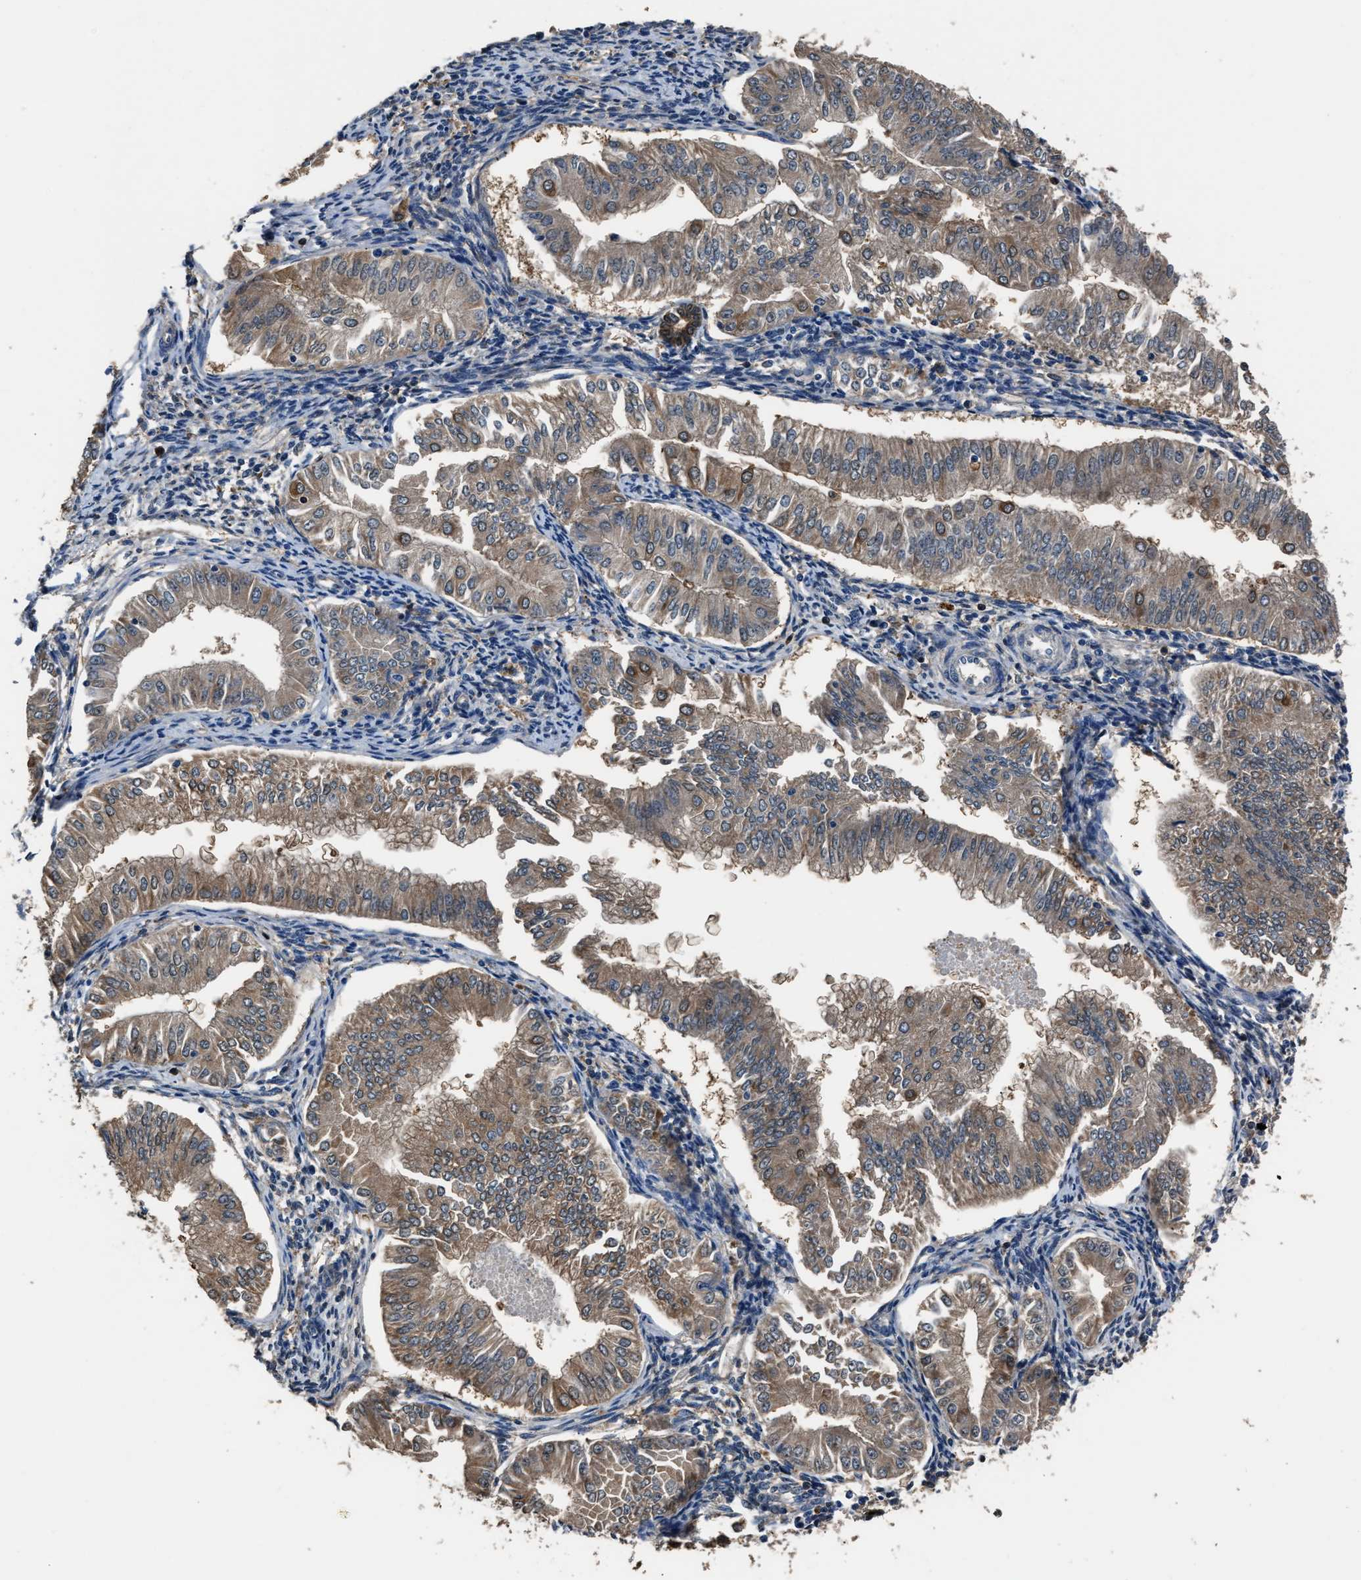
{"staining": {"intensity": "moderate", "quantity": ">75%", "location": "cytoplasmic/membranous"}, "tissue": "endometrial cancer", "cell_type": "Tumor cells", "image_type": "cancer", "snomed": [{"axis": "morphology", "description": "Normal tissue, NOS"}, {"axis": "morphology", "description": "Adenocarcinoma, NOS"}, {"axis": "topography", "description": "Endometrium"}], "caption": "There is medium levels of moderate cytoplasmic/membranous expression in tumor cells of endometrial cancer (adenocarcinoma), as demonstrated by immunohistochemical staining (brown color).", "gene": "GSTP1", "patient": {"sex": "female", "age": 53}}